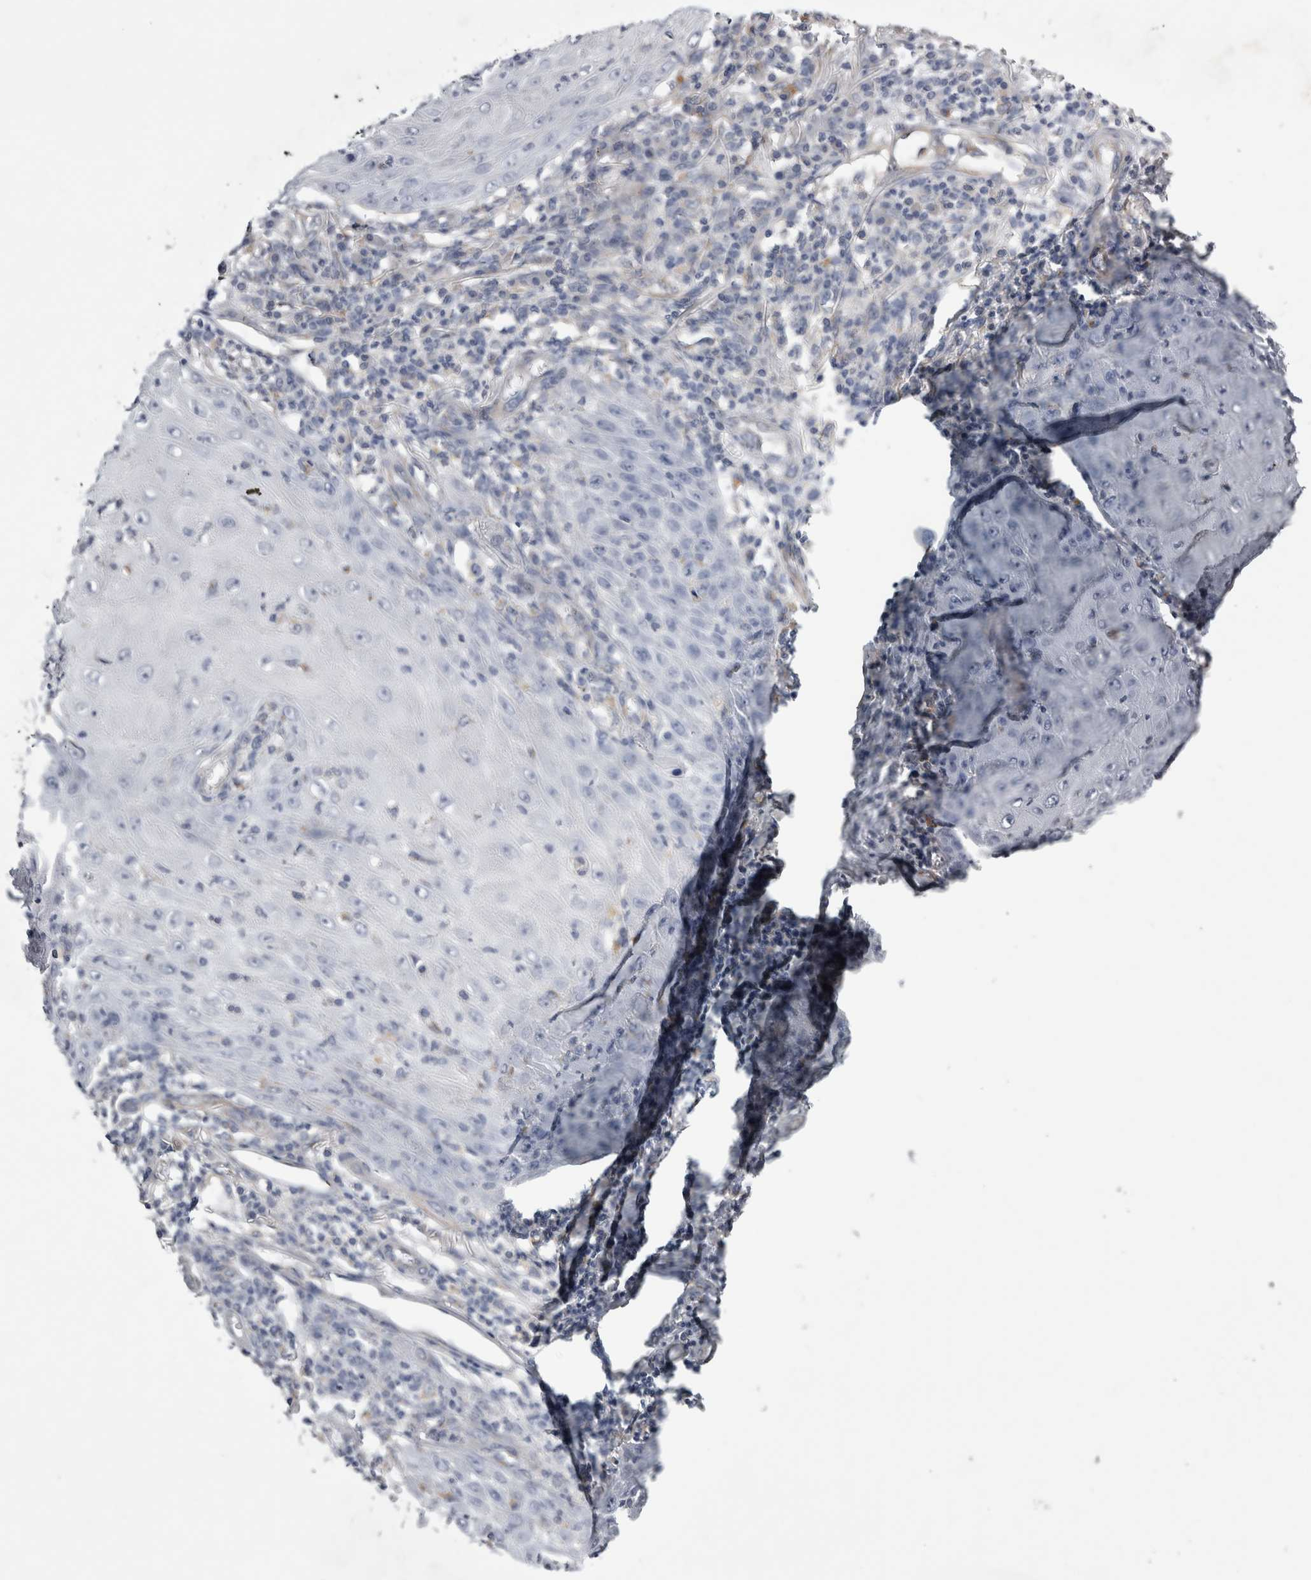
{"staining": {"intensity": "negative", "quantity": "none", "location": "none"}, "tissue": "skin cancer", "cell_type": "Tumor cells", "image_type": "cancer", "snomed": [{"axis": "morphology", "description": "Squamous cell carcinoma, NOS"}, {"axis": "topography", "description": "Skin"}], "caption": "There is no significant staining in tumor cells of skin squamous cell carcinoma. The staining is performed using DAB (3,3'-diaminobenzidine) brown chromogen with nuclei counter-stained in using hematoxylin.", "gene": "STRADB", "patient": {"sex": "female", "age": 73}}